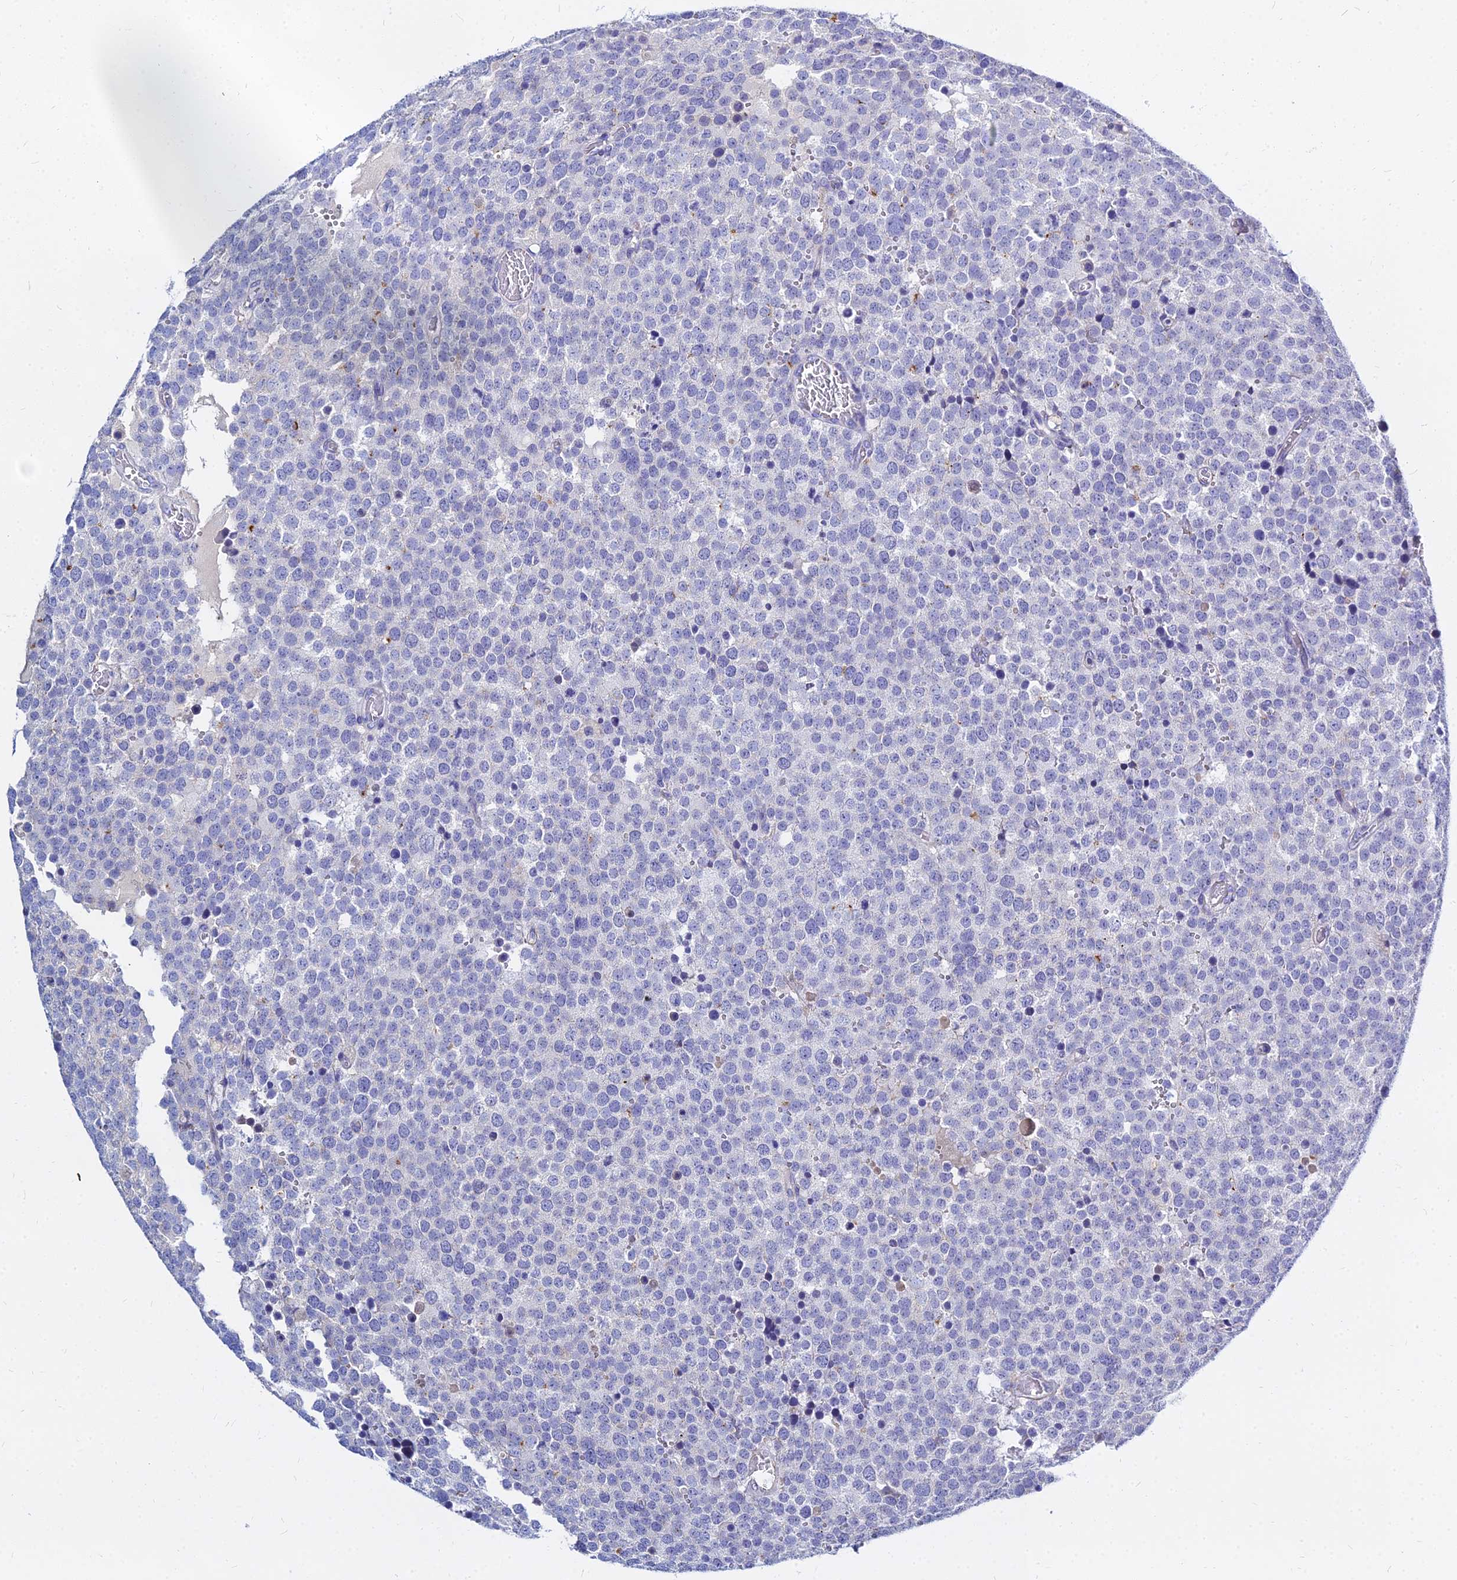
{"staining": {"intensity": "negative", "quantity": "none", "location": "none"}, "tissue": "testis cancer", "cell_type": "Tumor cells", "image_type": "cancer", "snomed": [{"axis": "morphology", "description": "Normal tissue, NOS"}, {"axis": "morphology", "description": "Seminoma, NOS"}, {"axis": "topography", "description": "Testis"}], "caption": "This is an IHC micrograph of testis seminoma. There is no expression in tumor cells.", "gene": "ZNF552", "patient": {"sex": "male", "age": 71}}